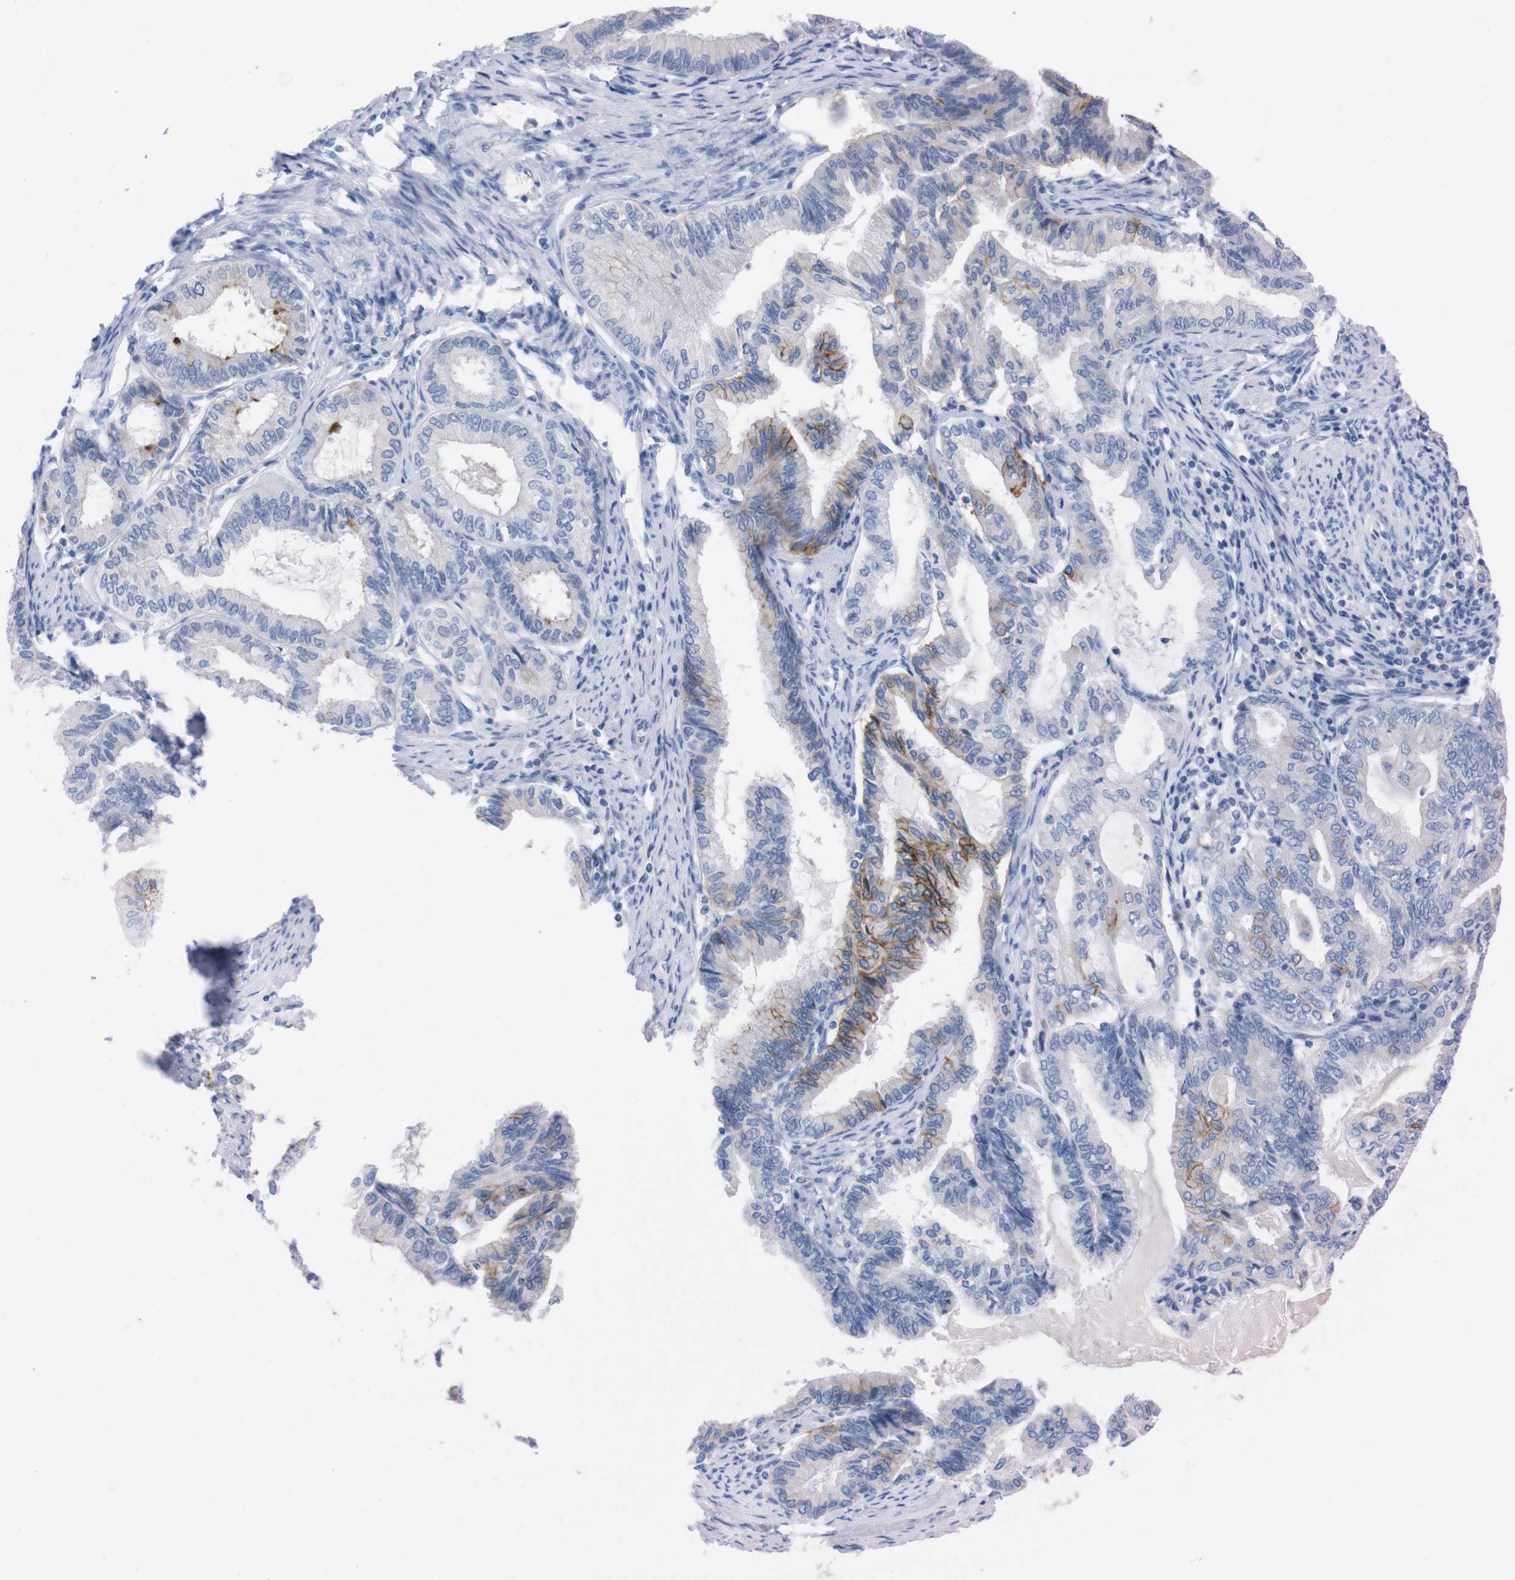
{"staining": {"intensity": "moderate", "quantity": "<25%", "location": "cytoplasmic/membranous"}, "tissue": "endometrial cancer", "cell_type": "Tumor cells", "image_type": "cancer", "snomed": [{"axis": "morphology", "description": "Adenocarcinoma, NOS"}, {"axis": "topography", "description": "Endometrium"}], "caption": "Endometrial cancer stained for a protein (brown) reveals moderate cytoplasmic/membranous positive staining in about <25% of tumor cells.", "gene": "TMEM243", "patient": {"sex": "female", "age": 86}}